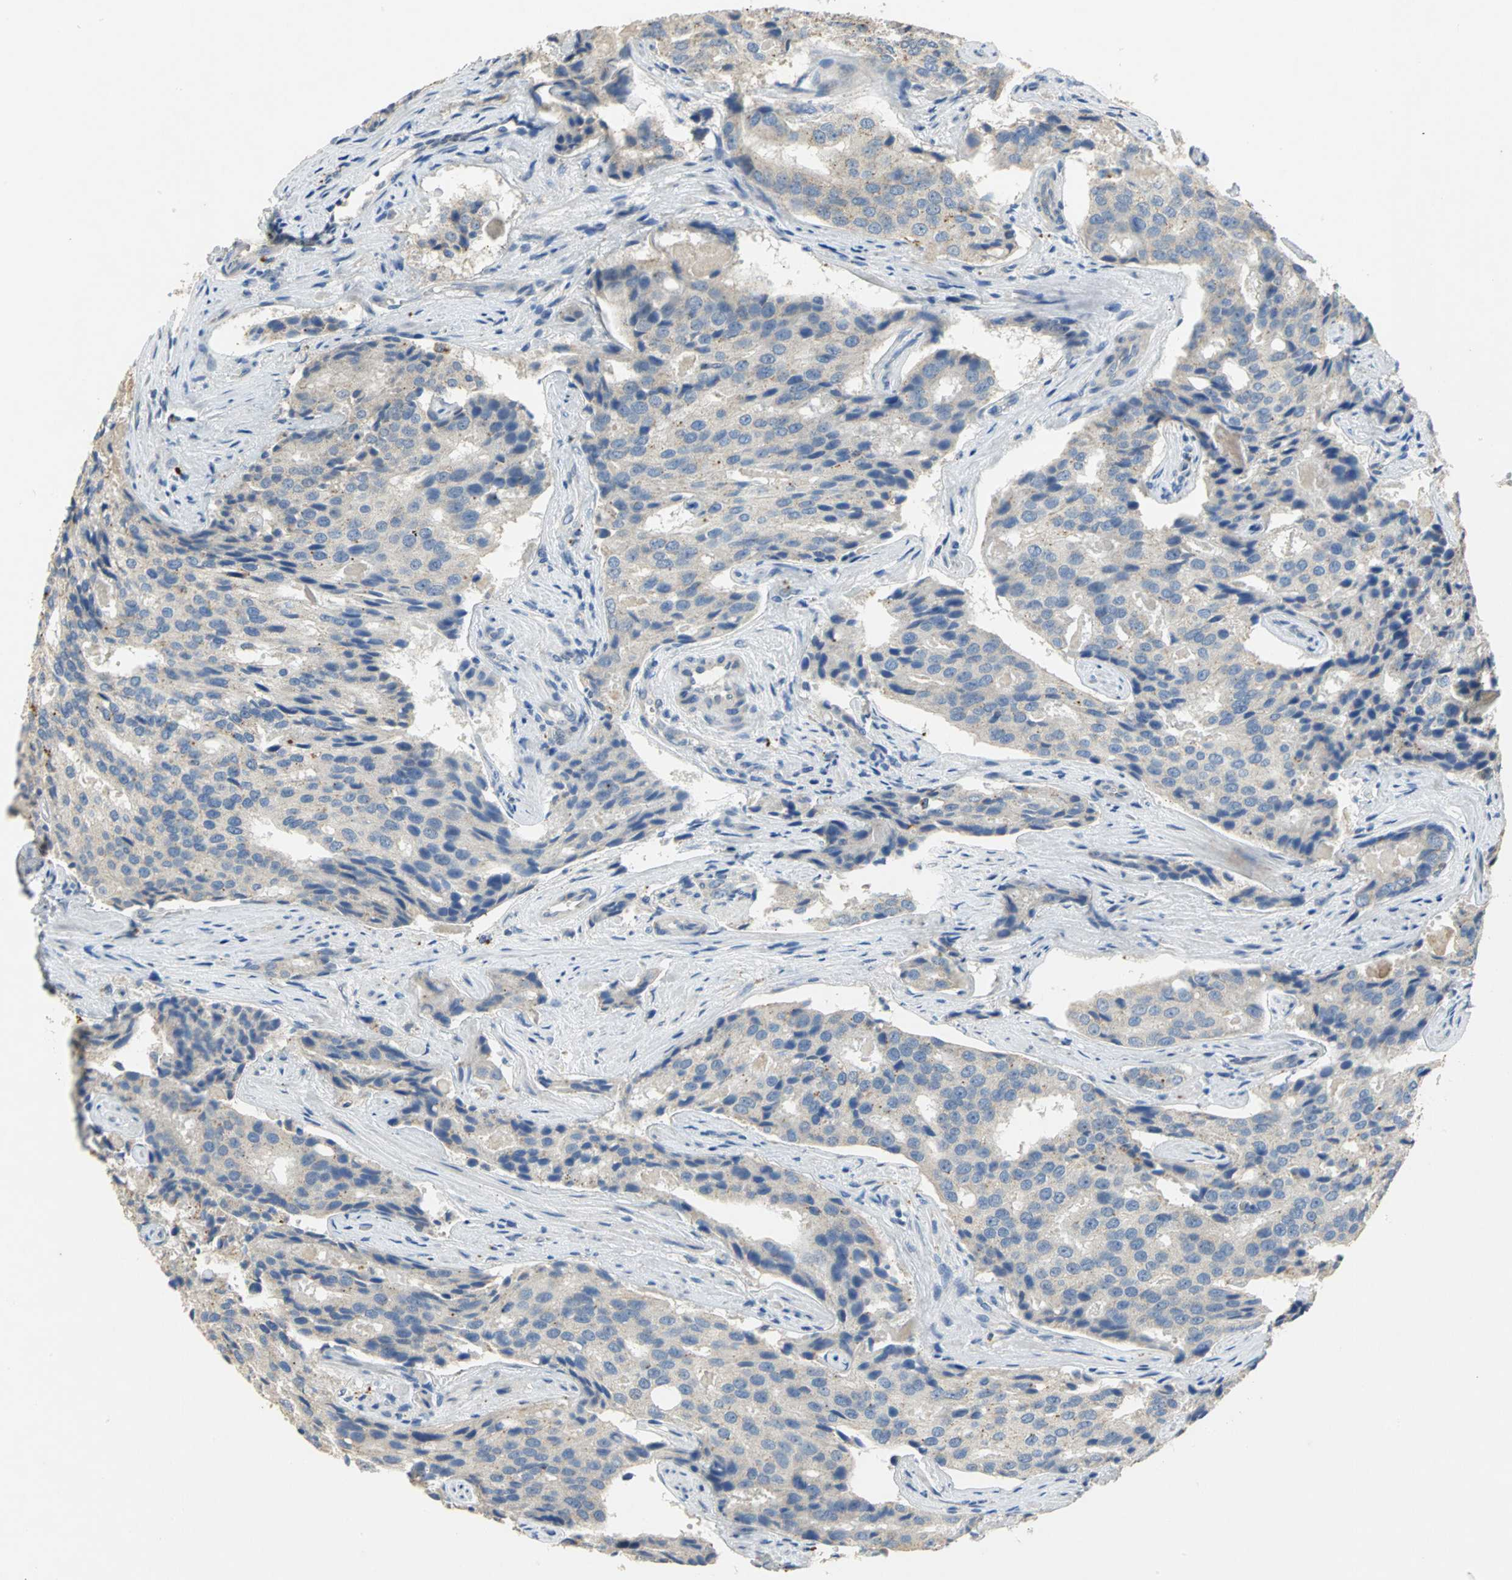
{"staining": {"intensity": "moderate", "quantity": "<25%", "location": "cytoplasmic/membranous"}, "tissue": "prostate cancer", "cell_type": "Tumor cells", "image_type": "cancer", "snomed": [{"axis": "morphology", "description": "Adenocarcinoma, High grade"}, {"axis": "topography", "description": "Prostate"}], "caption": "Prostate high-grade adenocarcinoma tissue shows moderate cytoplasmic/membranous expression in about <25% of tumor cells, visualized by immunohistochemistry.", "gene": "IL17RB", "patient": {"sex": "male", "age": 58}}